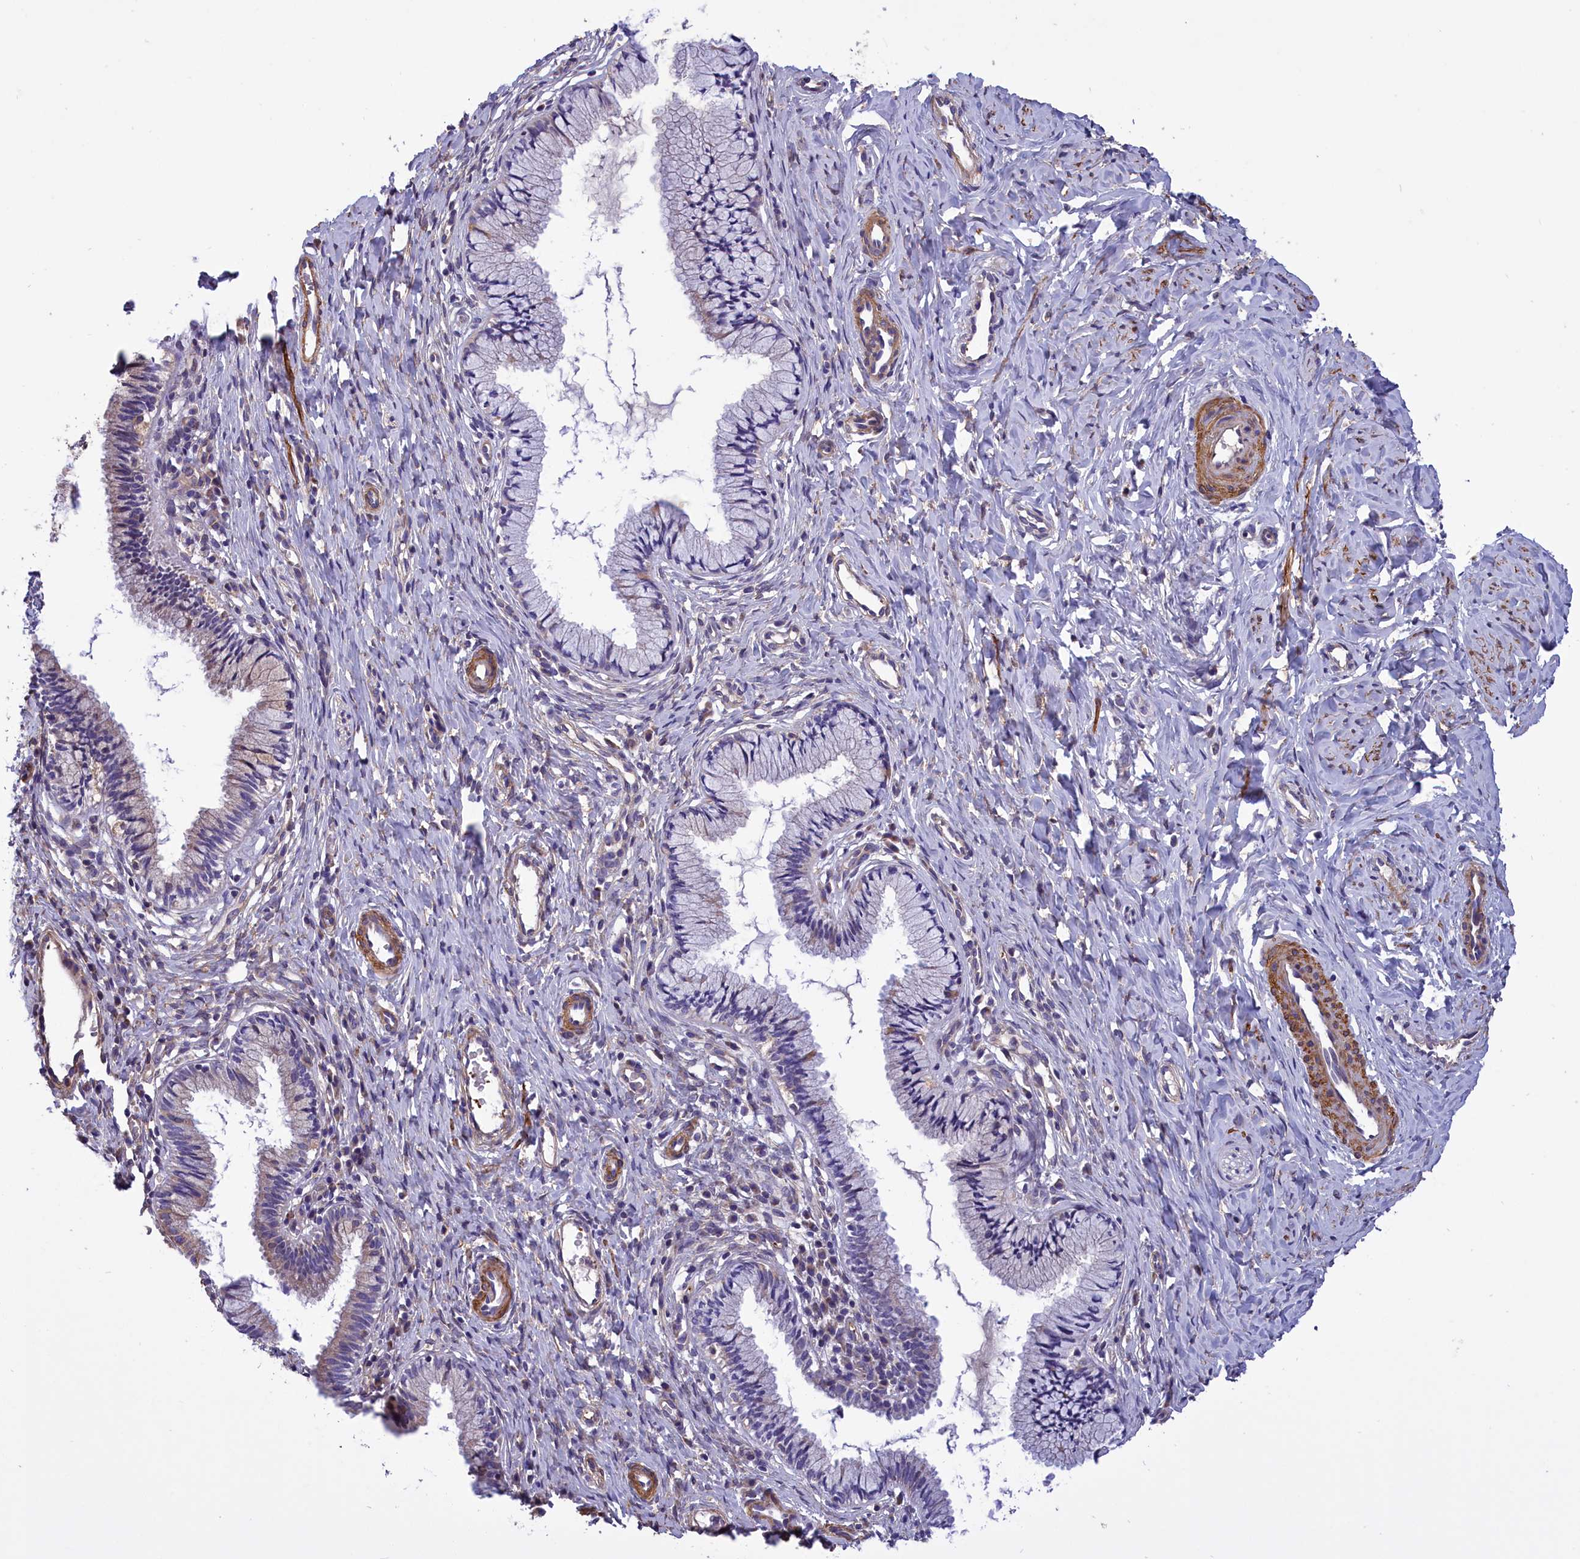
{"staining": {"intensity": "negative", "quantity": "none", "location": "none"}, "tissue": "cervix", "cell_type": "Glandular cells", "image_type": "normal", "snomed": [{"axis": "morphology", "description": "Normal tissue, NOS"}, {"axis": "topography", "description": "Cervix"}], "caption": "An immunohistochemistry (IHC) micrograph of normal cervix is shown. There is no staining in glandular cells of cervix. (DAB immunohistochemistry visualized using brightfield microscopy, high magnification).", "gene": "AMDHD2", "patient": {"sex": "female", "age": 27}}